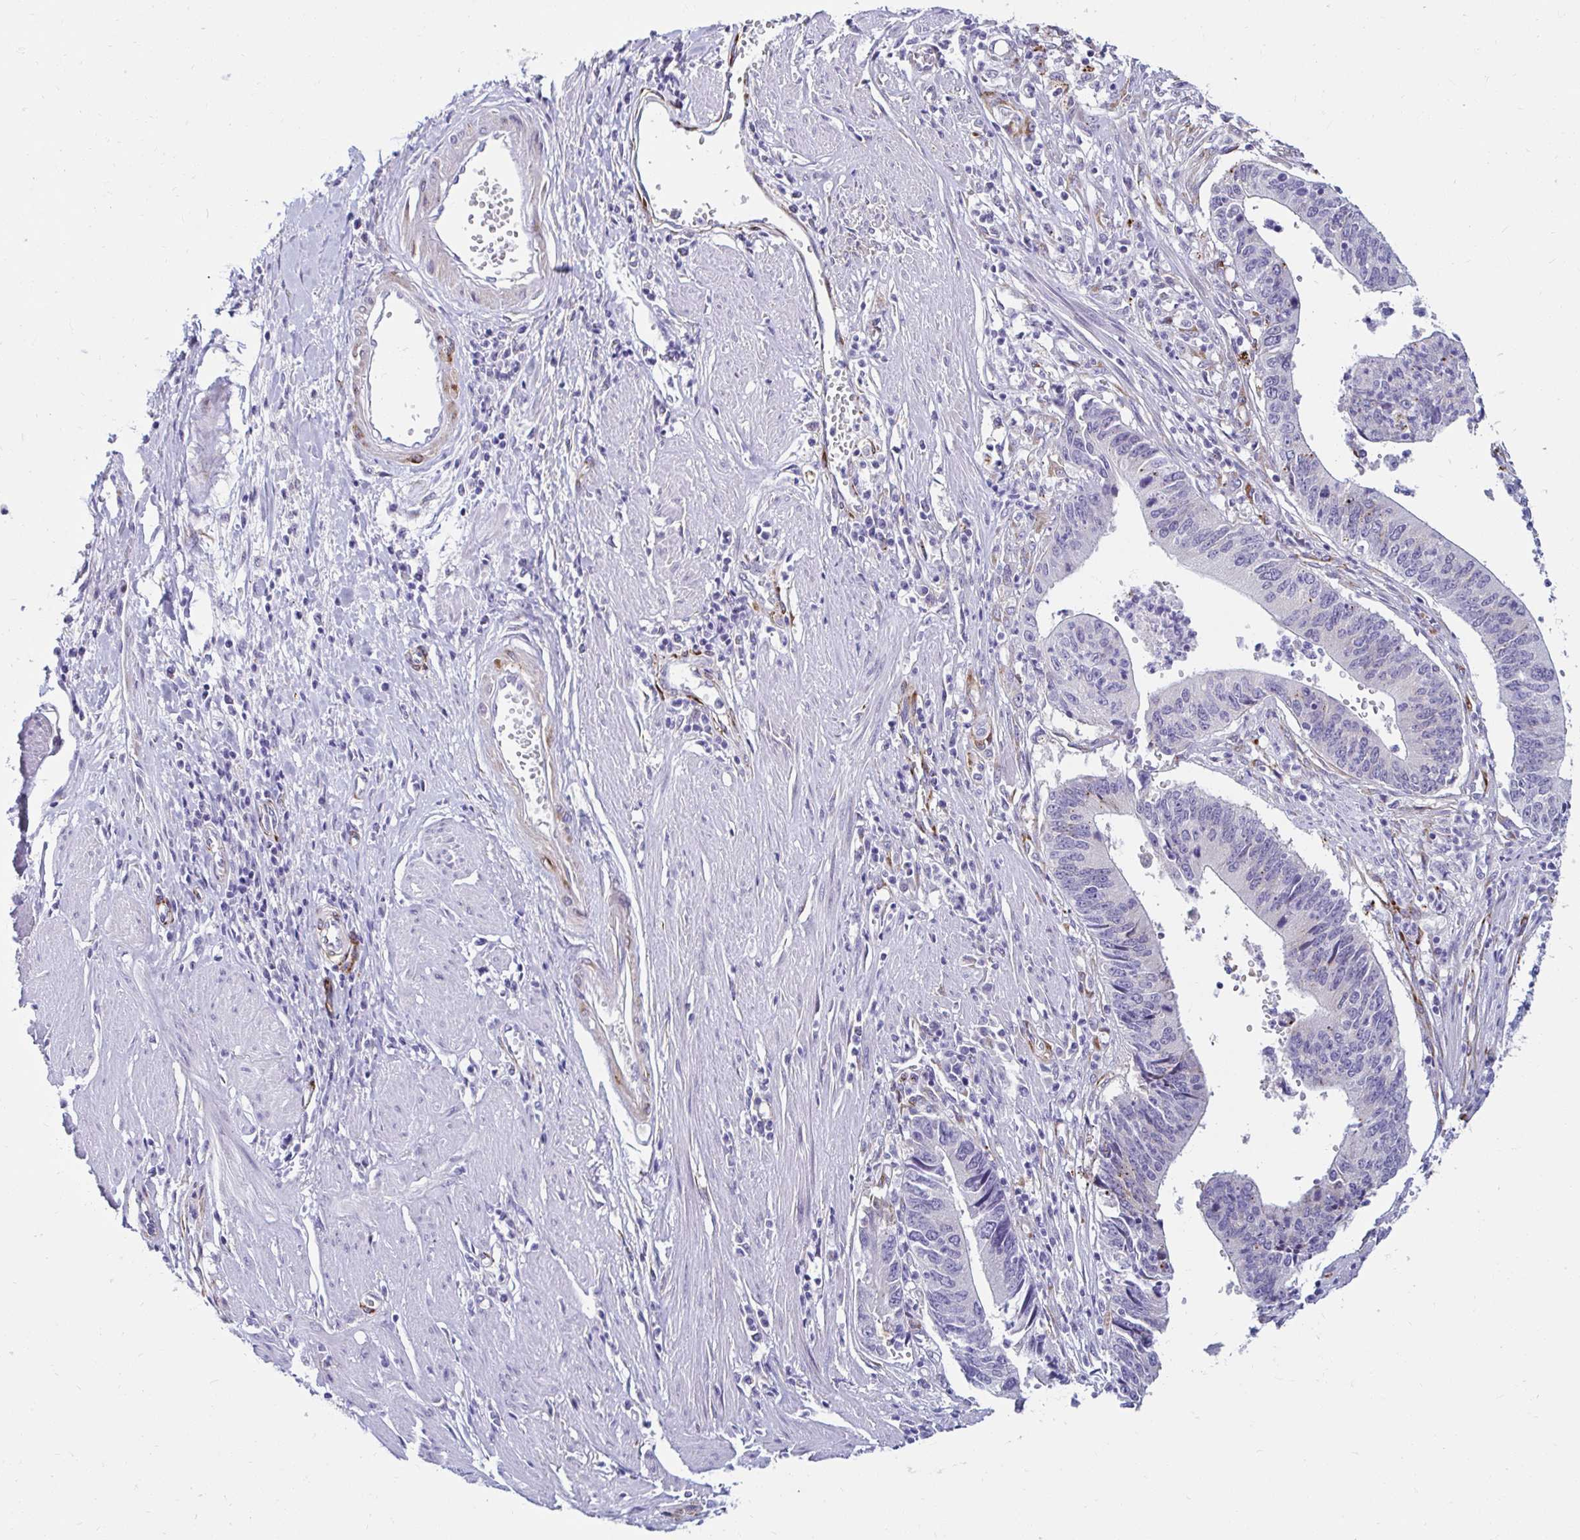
{"staining": {"intensity": "negative", "quantity": "none", "location": "none"}, "tissue": "testis cancer", "cell_type": "Tumor cells", "image_type": "cancer", "snomed": [{"axis": "morphology", "description": "Carcinoma, Embryonal, NOS"}, {"axis": "topography", "description": "Testis"}], "caption": "Testis cancer (embryonal carcinoma) stained for a protein using immunohistochemistry displays no expression tumor cells.", "gene": "ANKRD62", "patient": {"sex": "male", "age": 32}}